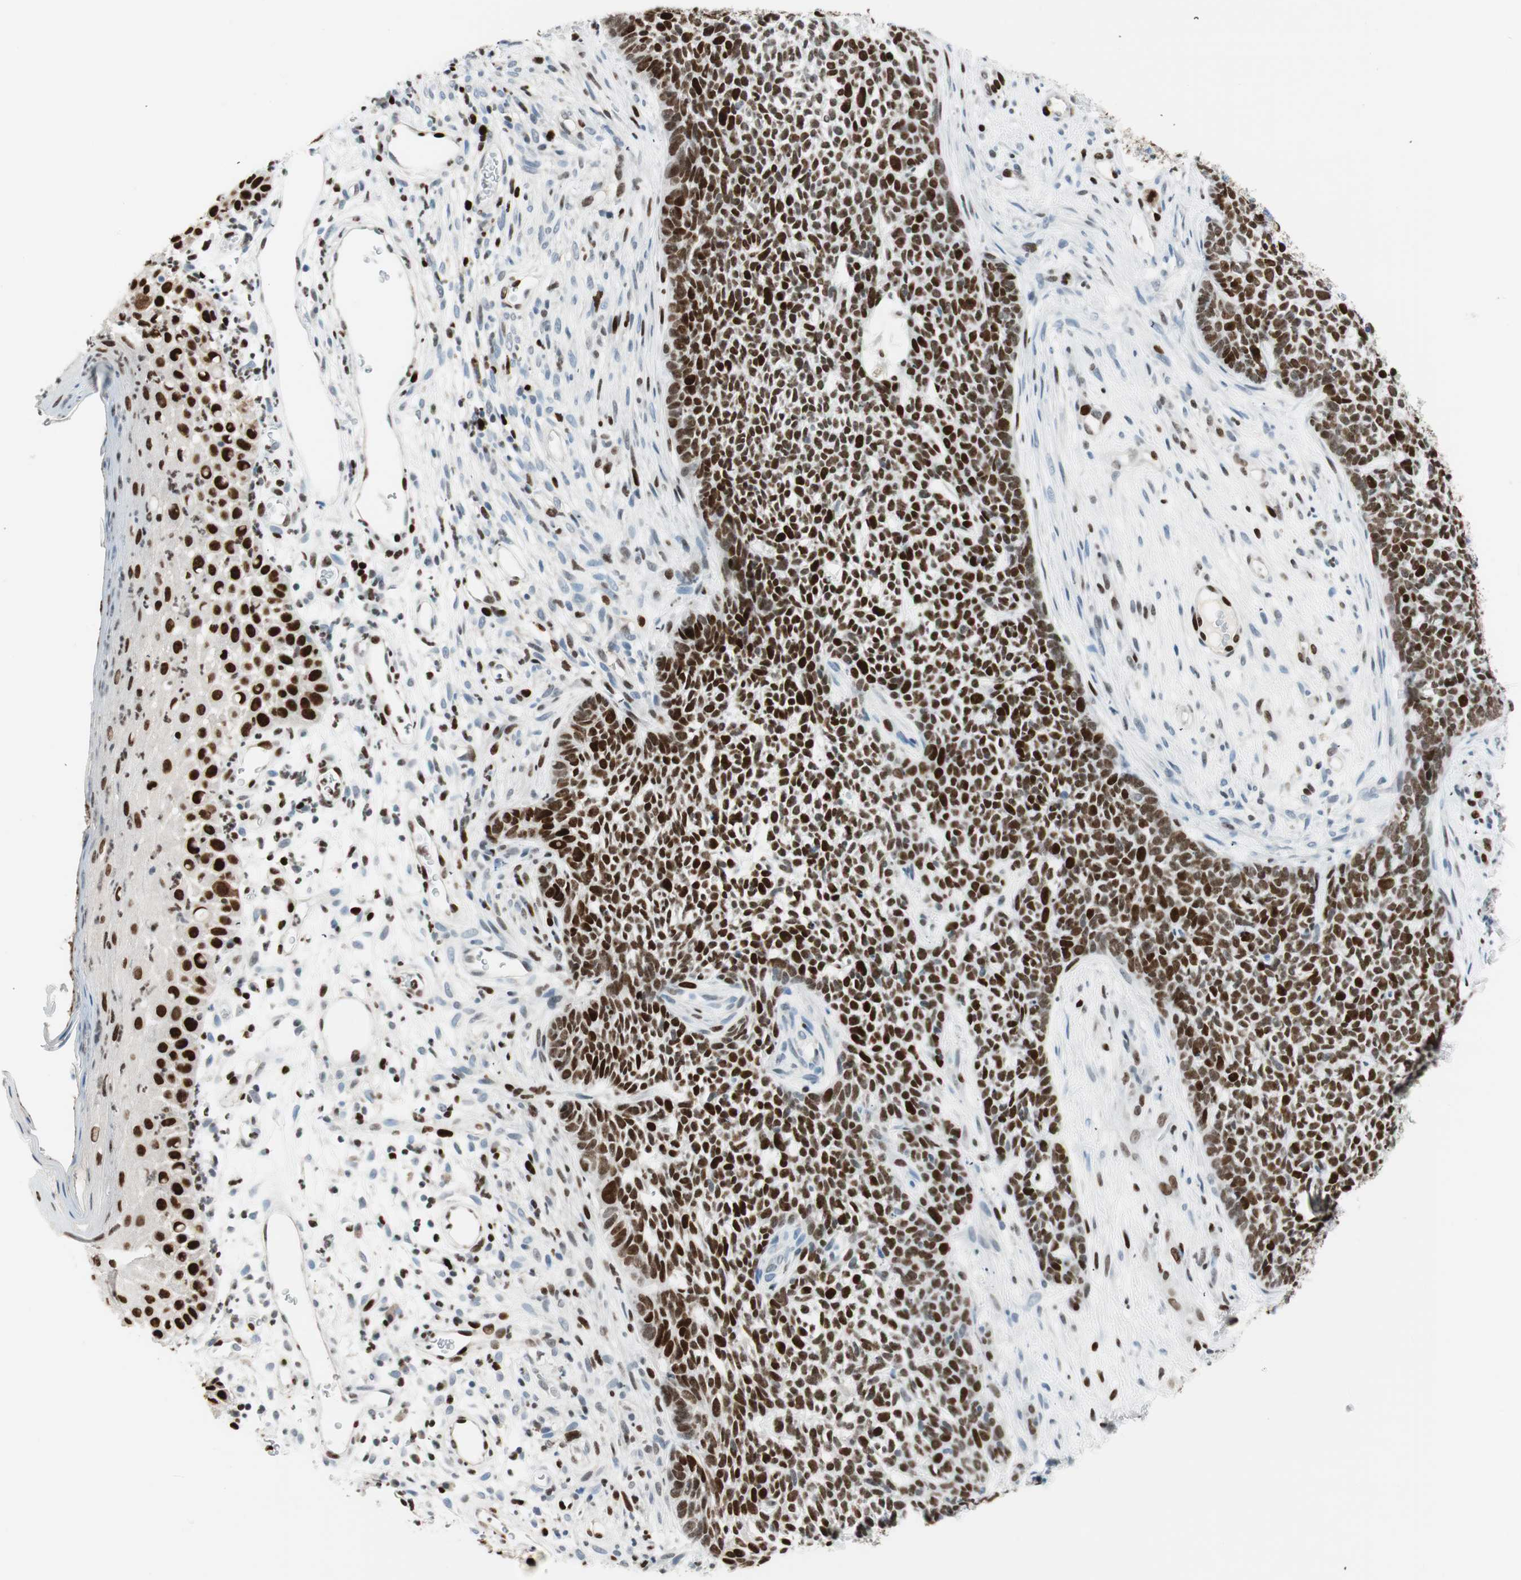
{"staining": {"intensity": "strong", "quantity": ">75%", "location": "nuclear"}, "tissue": "skin cancer", "cell_type": "Tumor cells", "image_type": "cancer", "snomed": [{"axis": "morphology", "description": "Basal cell carcinoma"}, {"axis": "topography", "description": "Skin"}], "caption": "Immunohistochemistry (IHC) (DAB) staining of human skin basal cell carcinoma exhibits strong nuclear protein staining in about >75% of tumor cells.", "gene": "EZH2", "patient": {"sex": "female", "age": 84}}